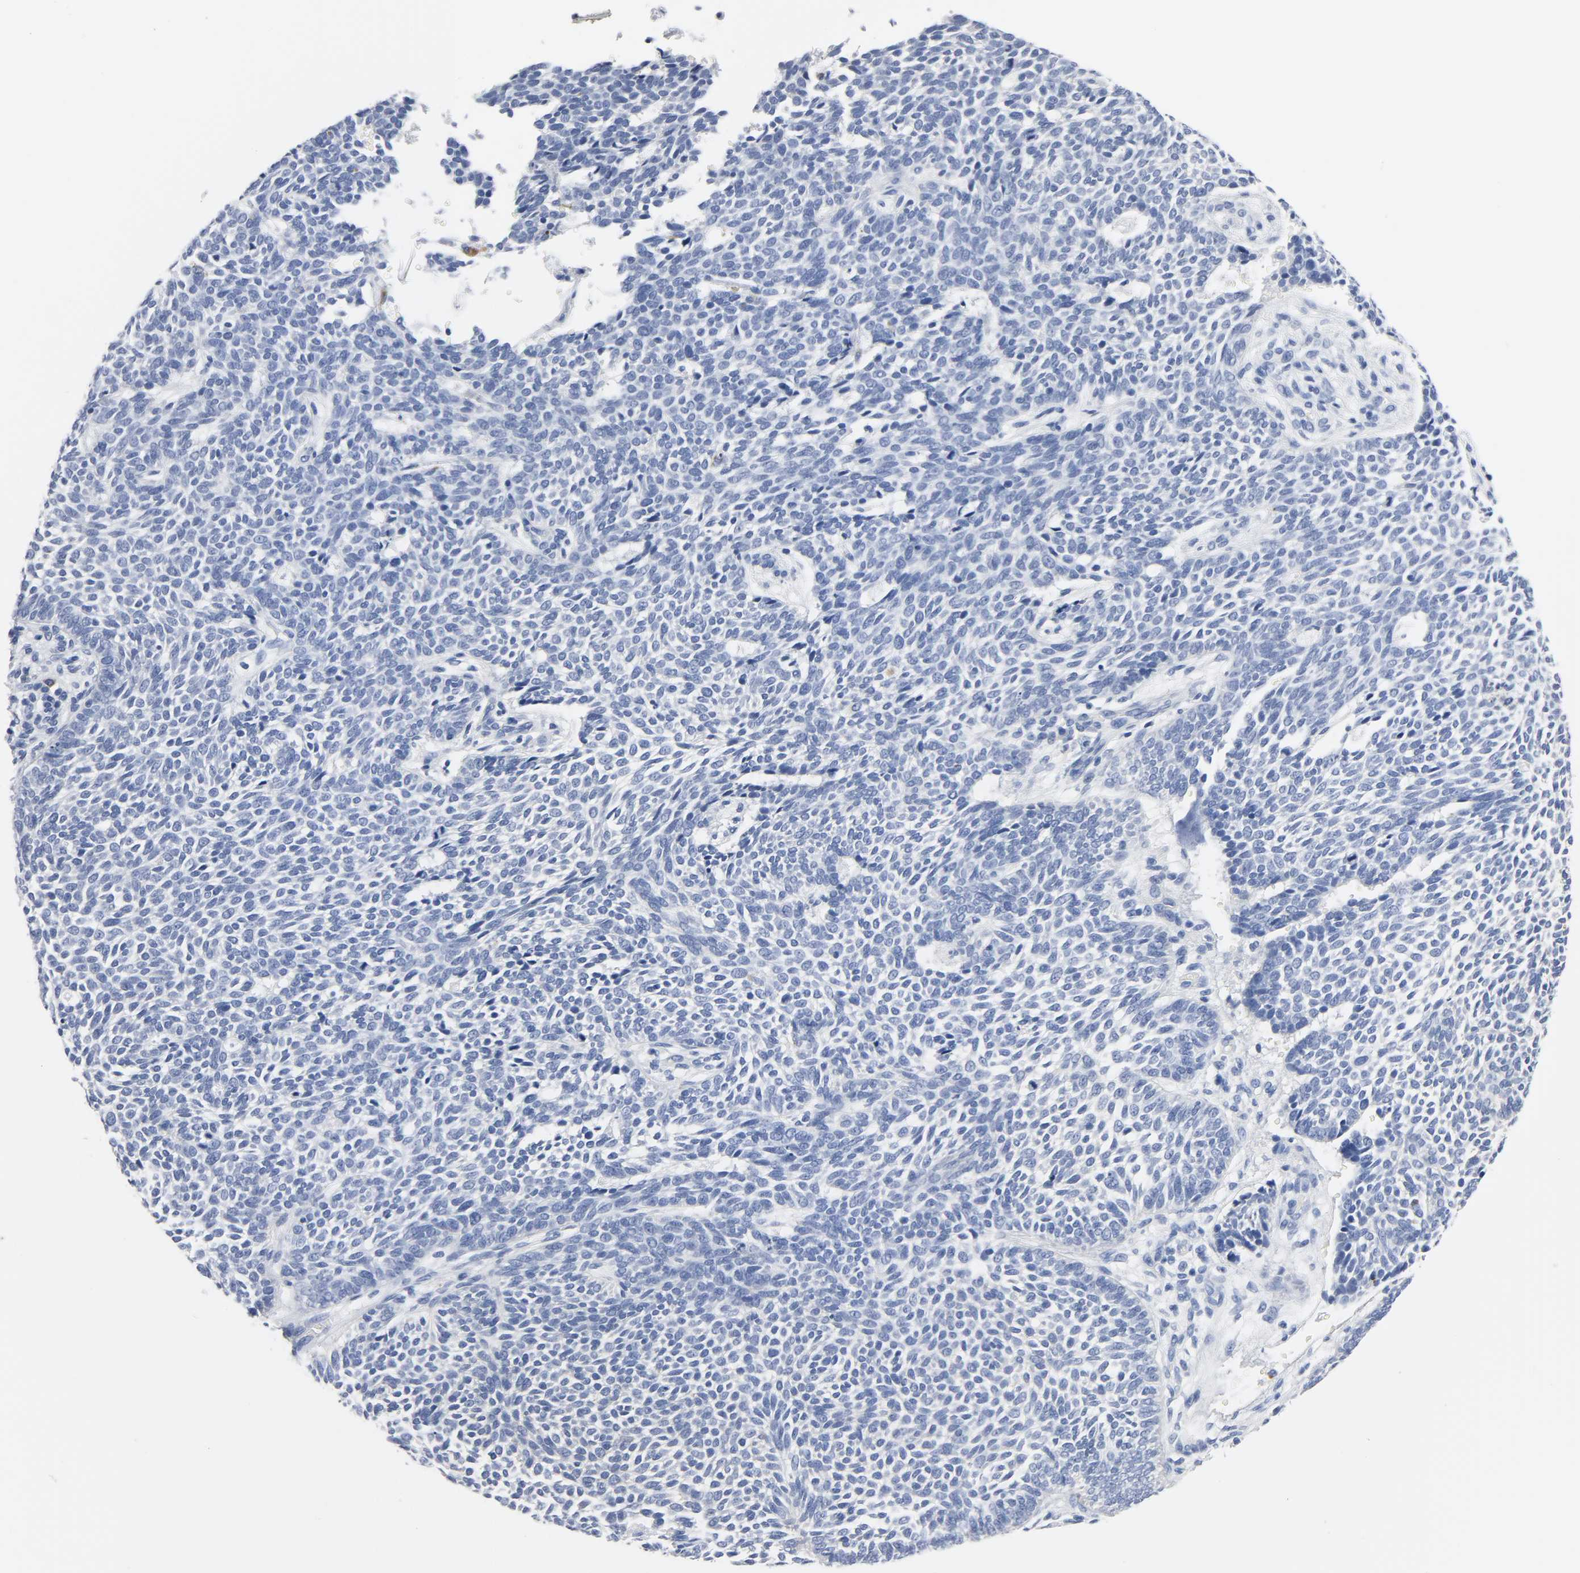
{"staining": {"intensity": "negative", "quantity": "none", "location": "none"}, "tissue": "skin cancer", "cell_type": "Tumor cells", "image_type": "cancer", "snomed": [{"axis": "morphology", "description": "Normal tissue, NOS"}, {"axis": "morphology", "description": "Basal cell carcinoma"}, {"axis": "topography", "description": "Skin"}], "caption": "This is an immunohistochemistry micrograph of human skin basal cell carcinoma. There is no expression in tumor cells.", "gene": "ACP3", "patient": {"sex": "male", "age": 87}}